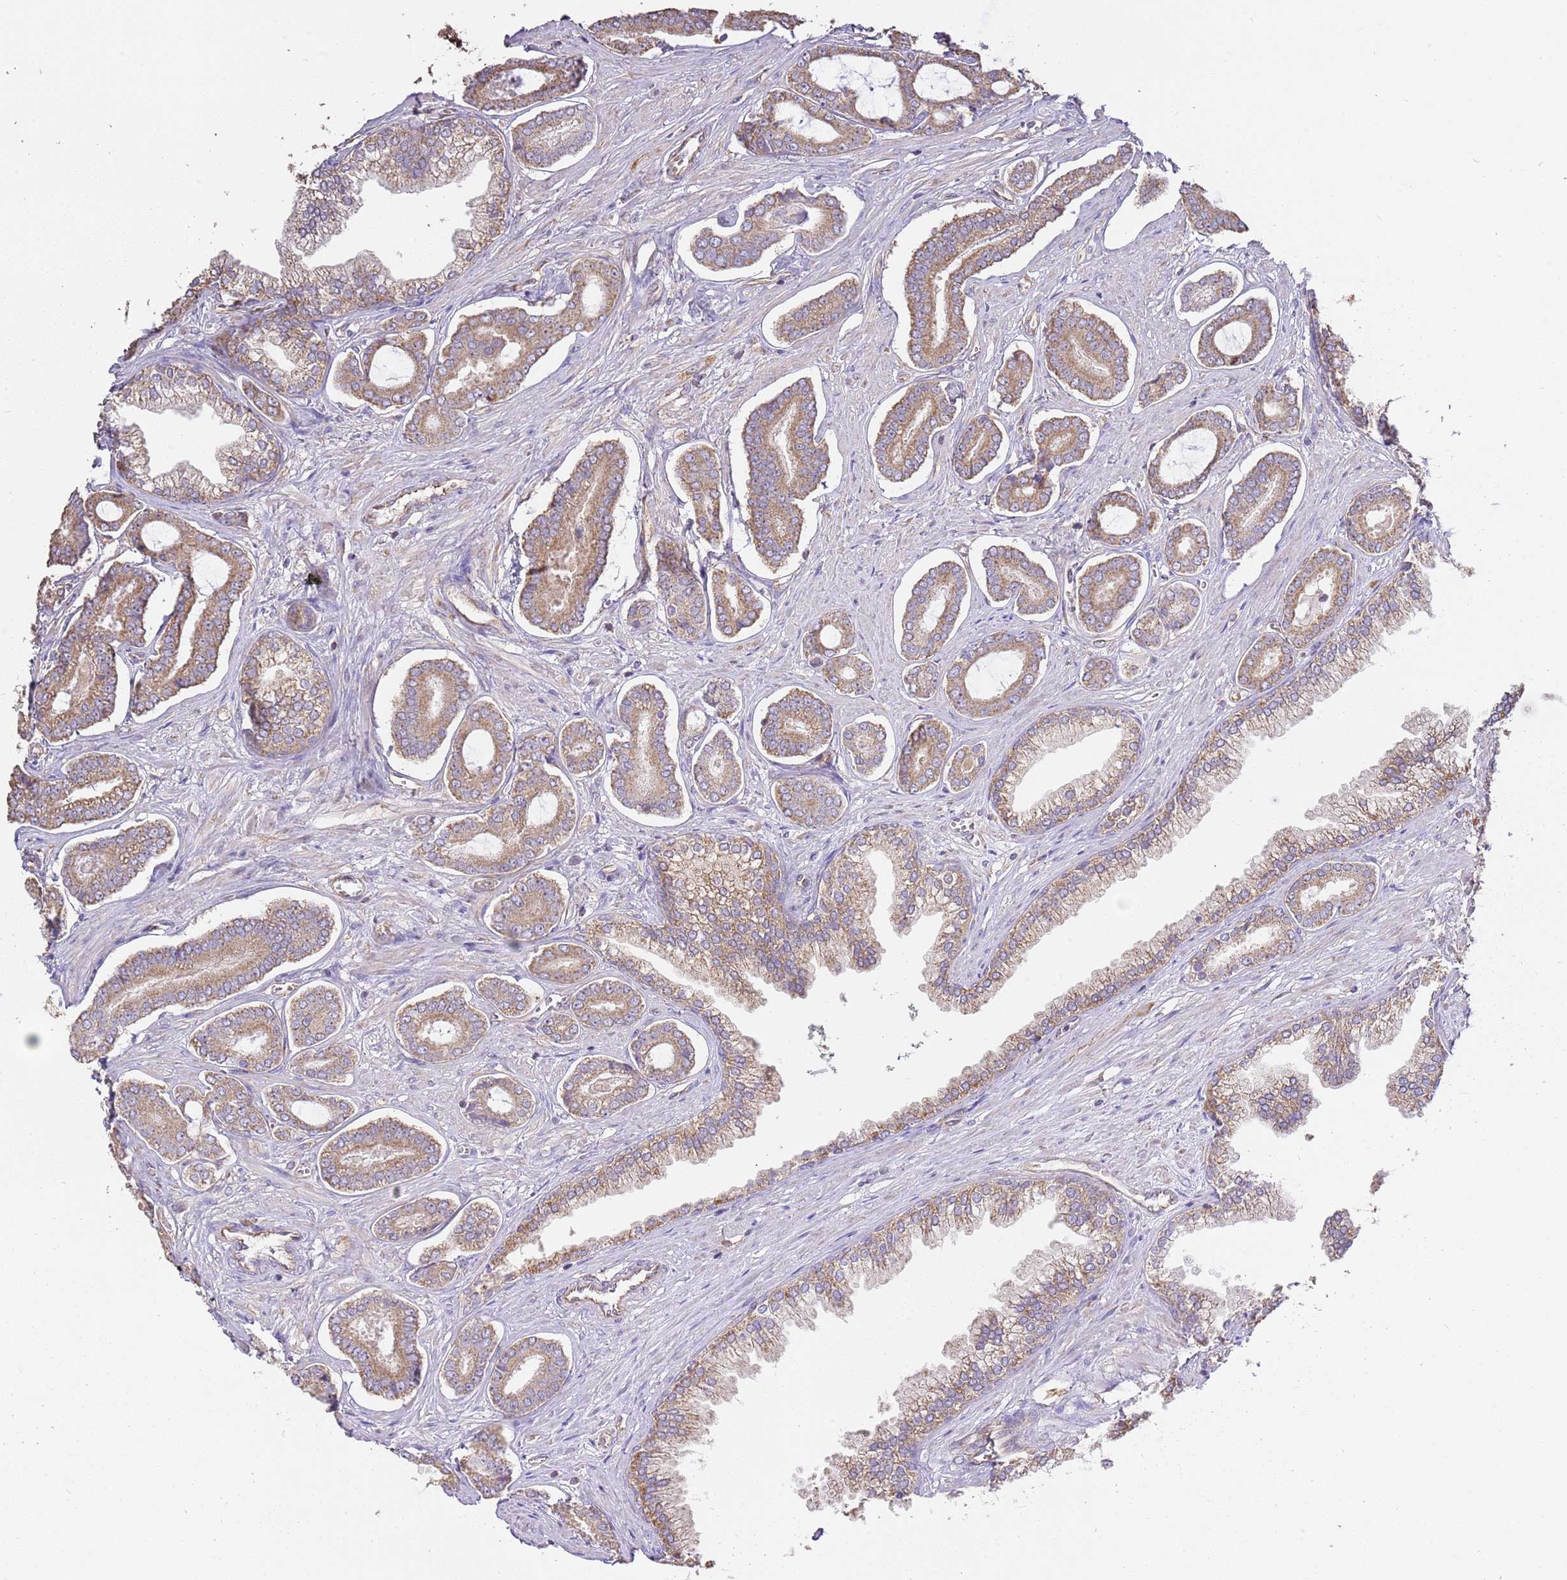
{"staining": {"intensity": "moderate", "quantity": ">75%", "location": "cytoplasmic/membranous"}, "tissue": "prostate cancer", "cell_type": "Tumor cells", "image_type": "cancer", "snomed": [{"axis": "morphology", "description": "Adenocarcinoma, NOS"}, {"axis": "topography", "description": "Prostate and seminal vesicle, NOS"}], "caption": "Immunohistochemistry (IHC) of prostate adenocarcinoma demonstrates medium levels of moderate cytoplasmic/membranous positivity in about >75% of tumor cells.", "gene": "DOCK9", "patient": {"sex": "male", "age": 76}}